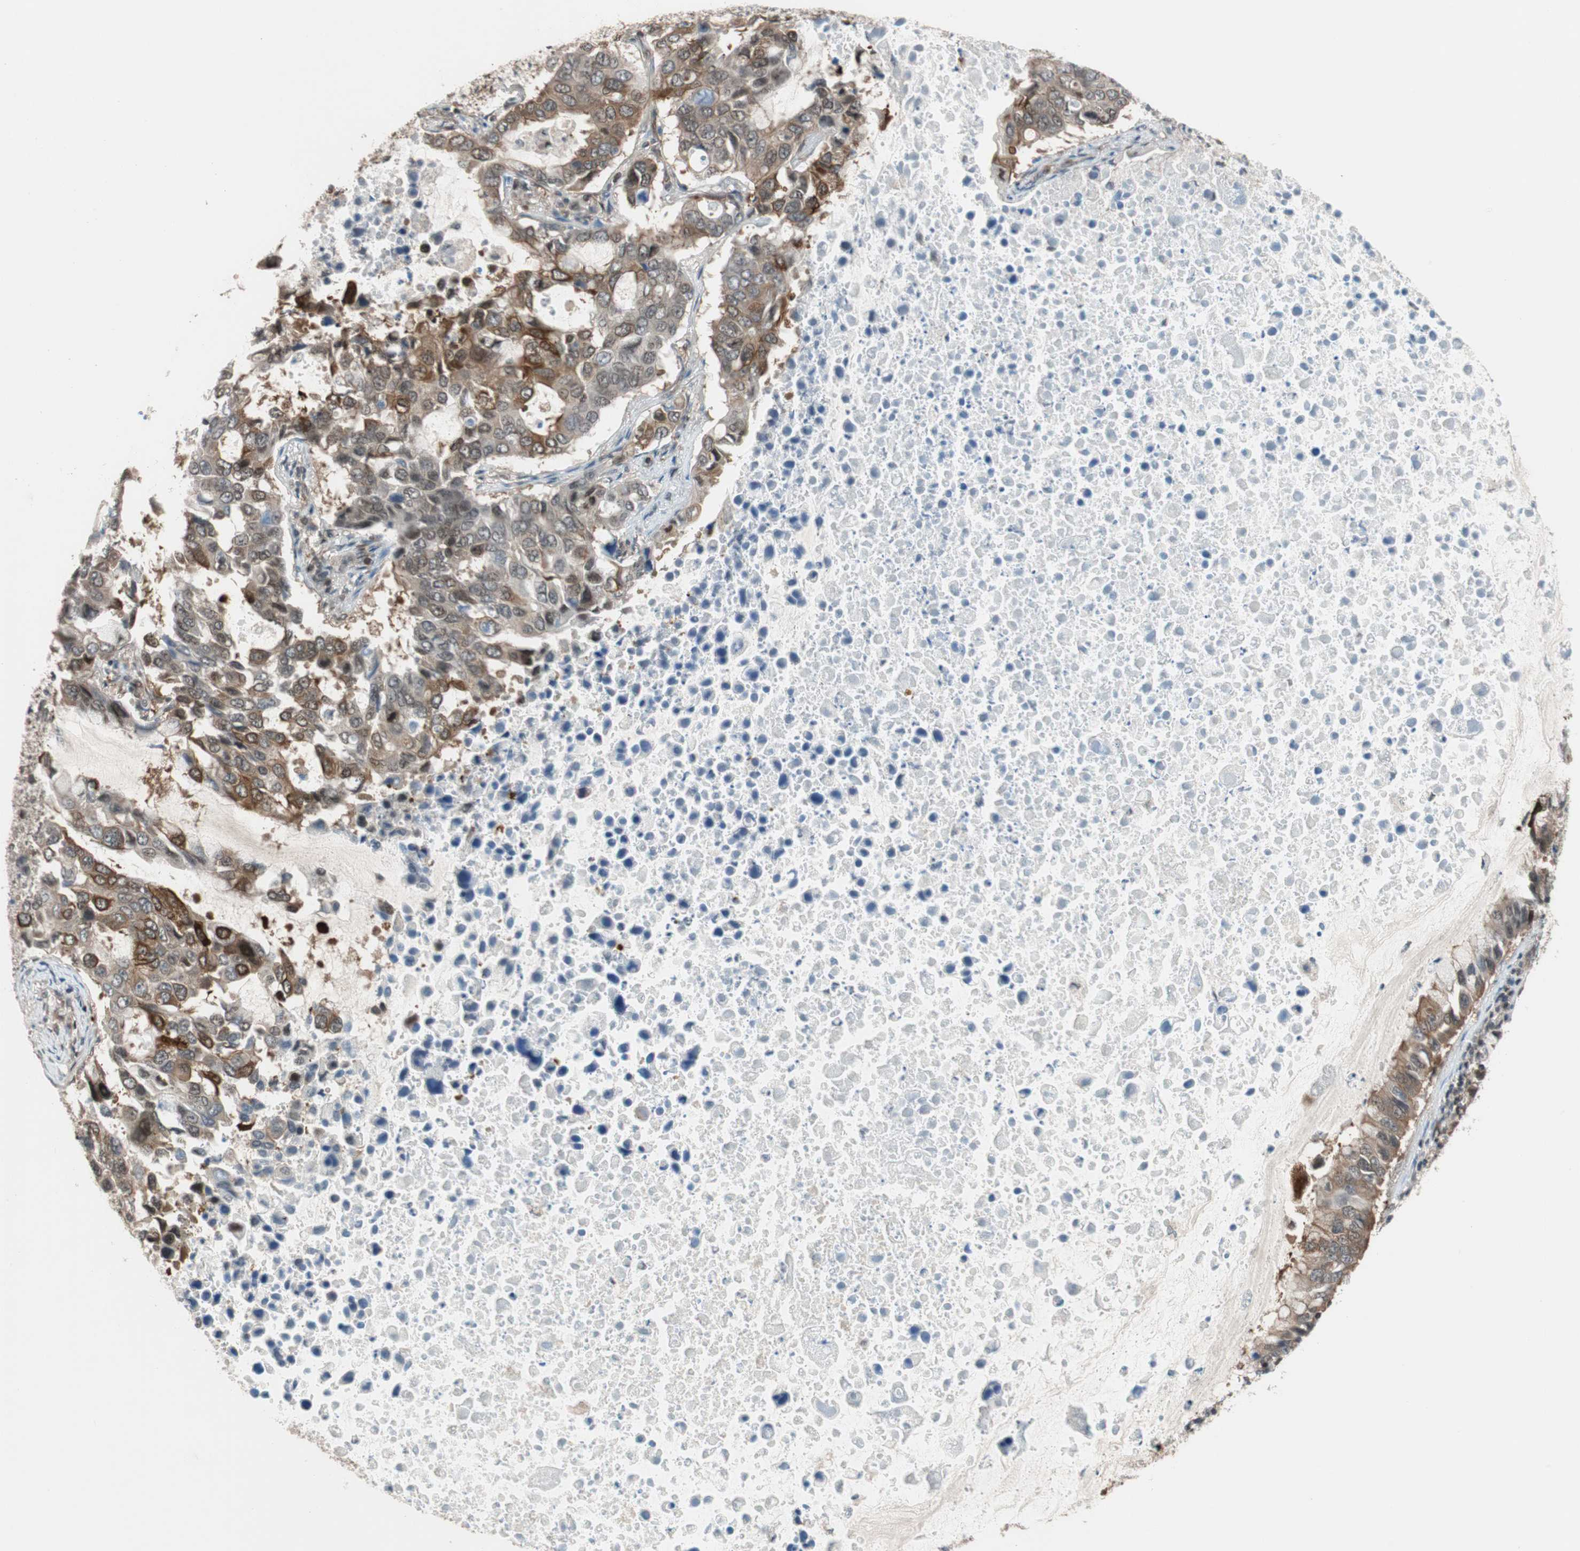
{"staining": {"intensity": "strong", "quantity": "25%-75%", "location": "cytoplasmic/membranous"}, "tissue": "lung cancer", "cell_type": "Tumor cells", "image_type": "cancer", "snomed": [{"axis": "morphology", "description": "Adenocarcinoma, NOS"}, {"axis": "topography", "description": "Lung"}], "caption": "Human lung cancer (adenocarcinoma) stained for a protein (brown) reveals strong cytoplasmic/membranous positive staining in about 25%-75% of tumor cells.", "gene": "ZNF512B", "patient": {"sex": "male", "age": 64}}